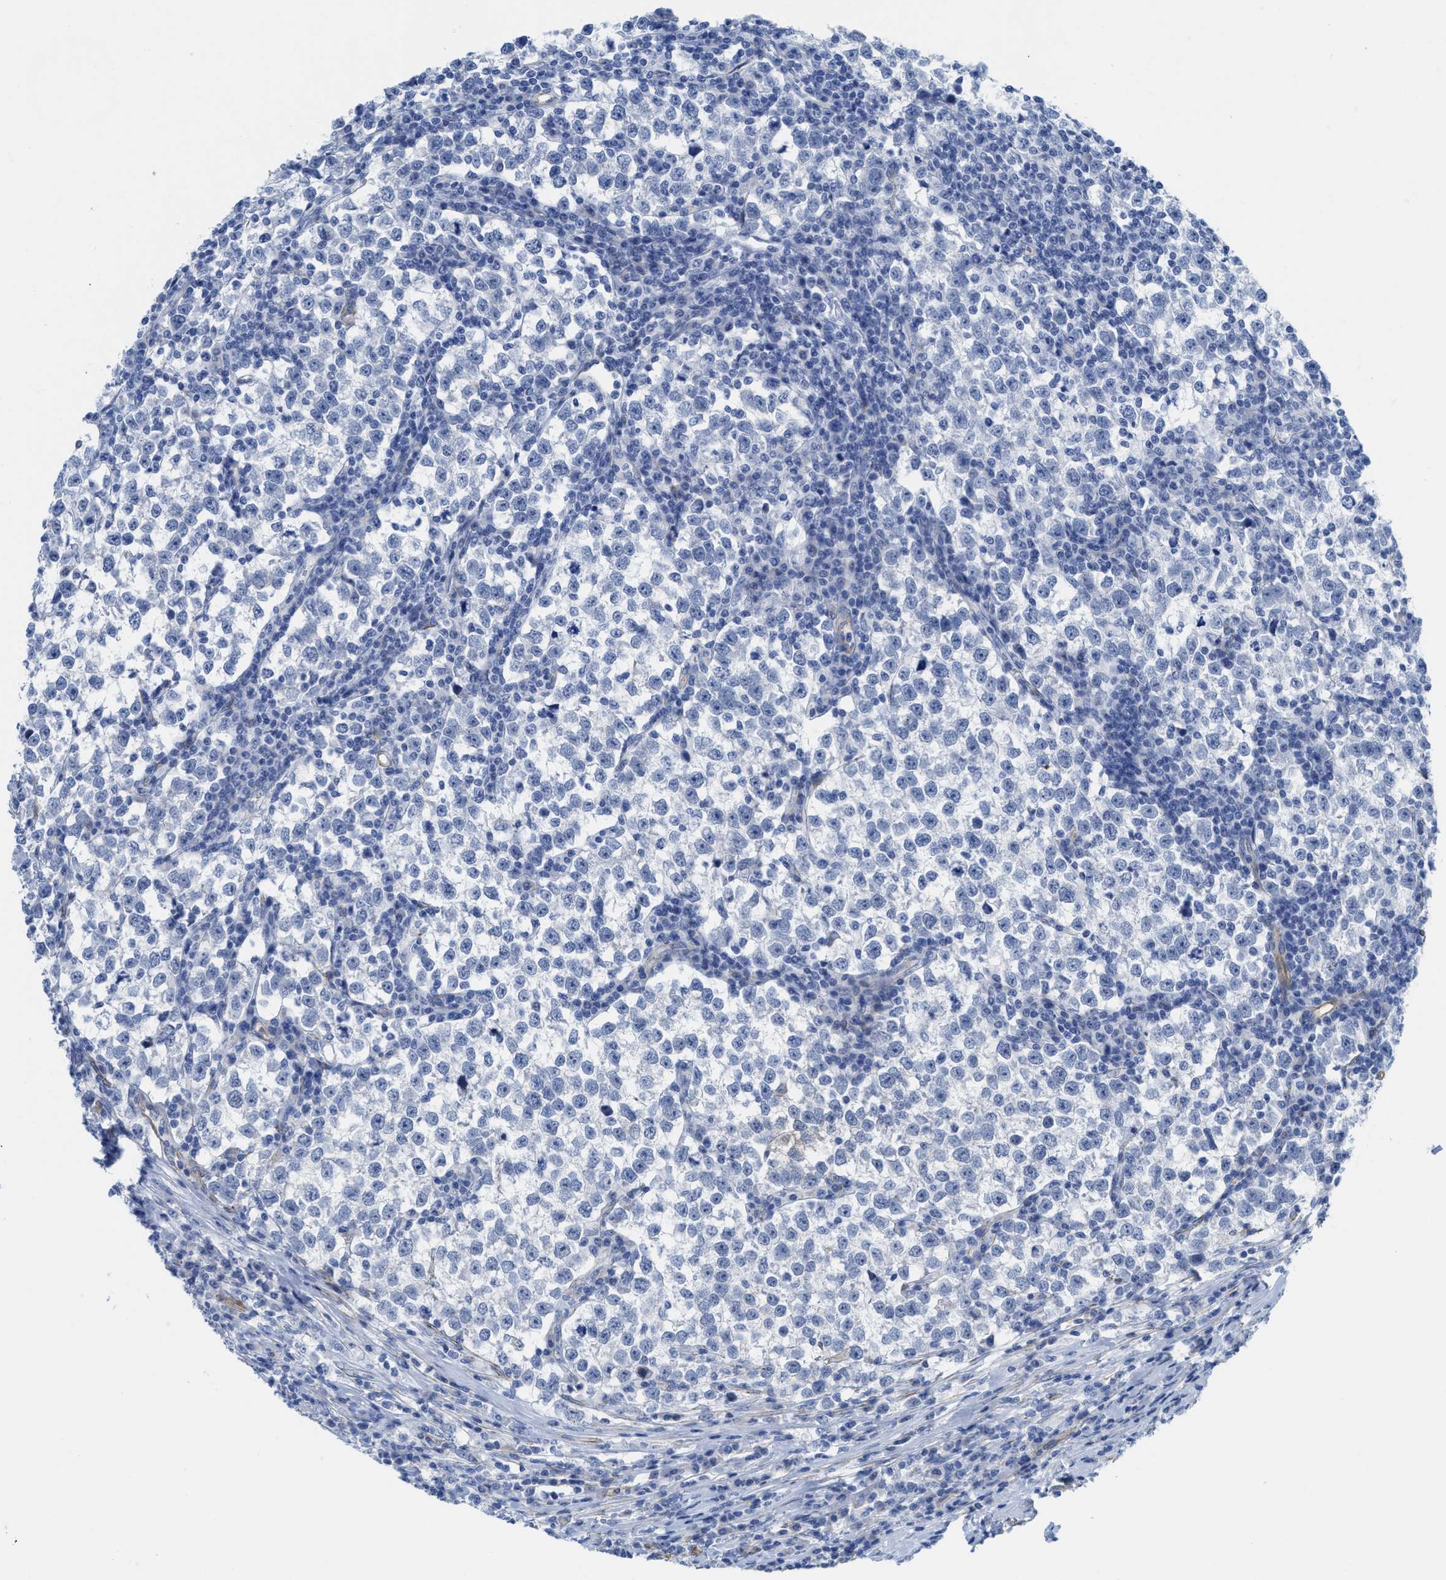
{"staining": {"intensity": "negative", "quantity": "none", "location": "none"}, "tissue": "testis cancer", "cell_type": "Tumor cells", "image_type": "cancer", "snomed": [{"axis": "morphology", "description": "Normal tissue, NOS"}, {"axis": "morphology", "description": "Seminoma, NOS"}, {"axis": "topography", "description": "Testis"}], "caption": "Immunohistochemistry (IHC) micrograph of neoplastic tissue: human seminoma (testis) stained with DAB (3,3'-diaminobenzidine) exhibits no significant protein staining in tumor cells.", "gene": "TUB", "patient": {"sex": "male", "age": 43}}